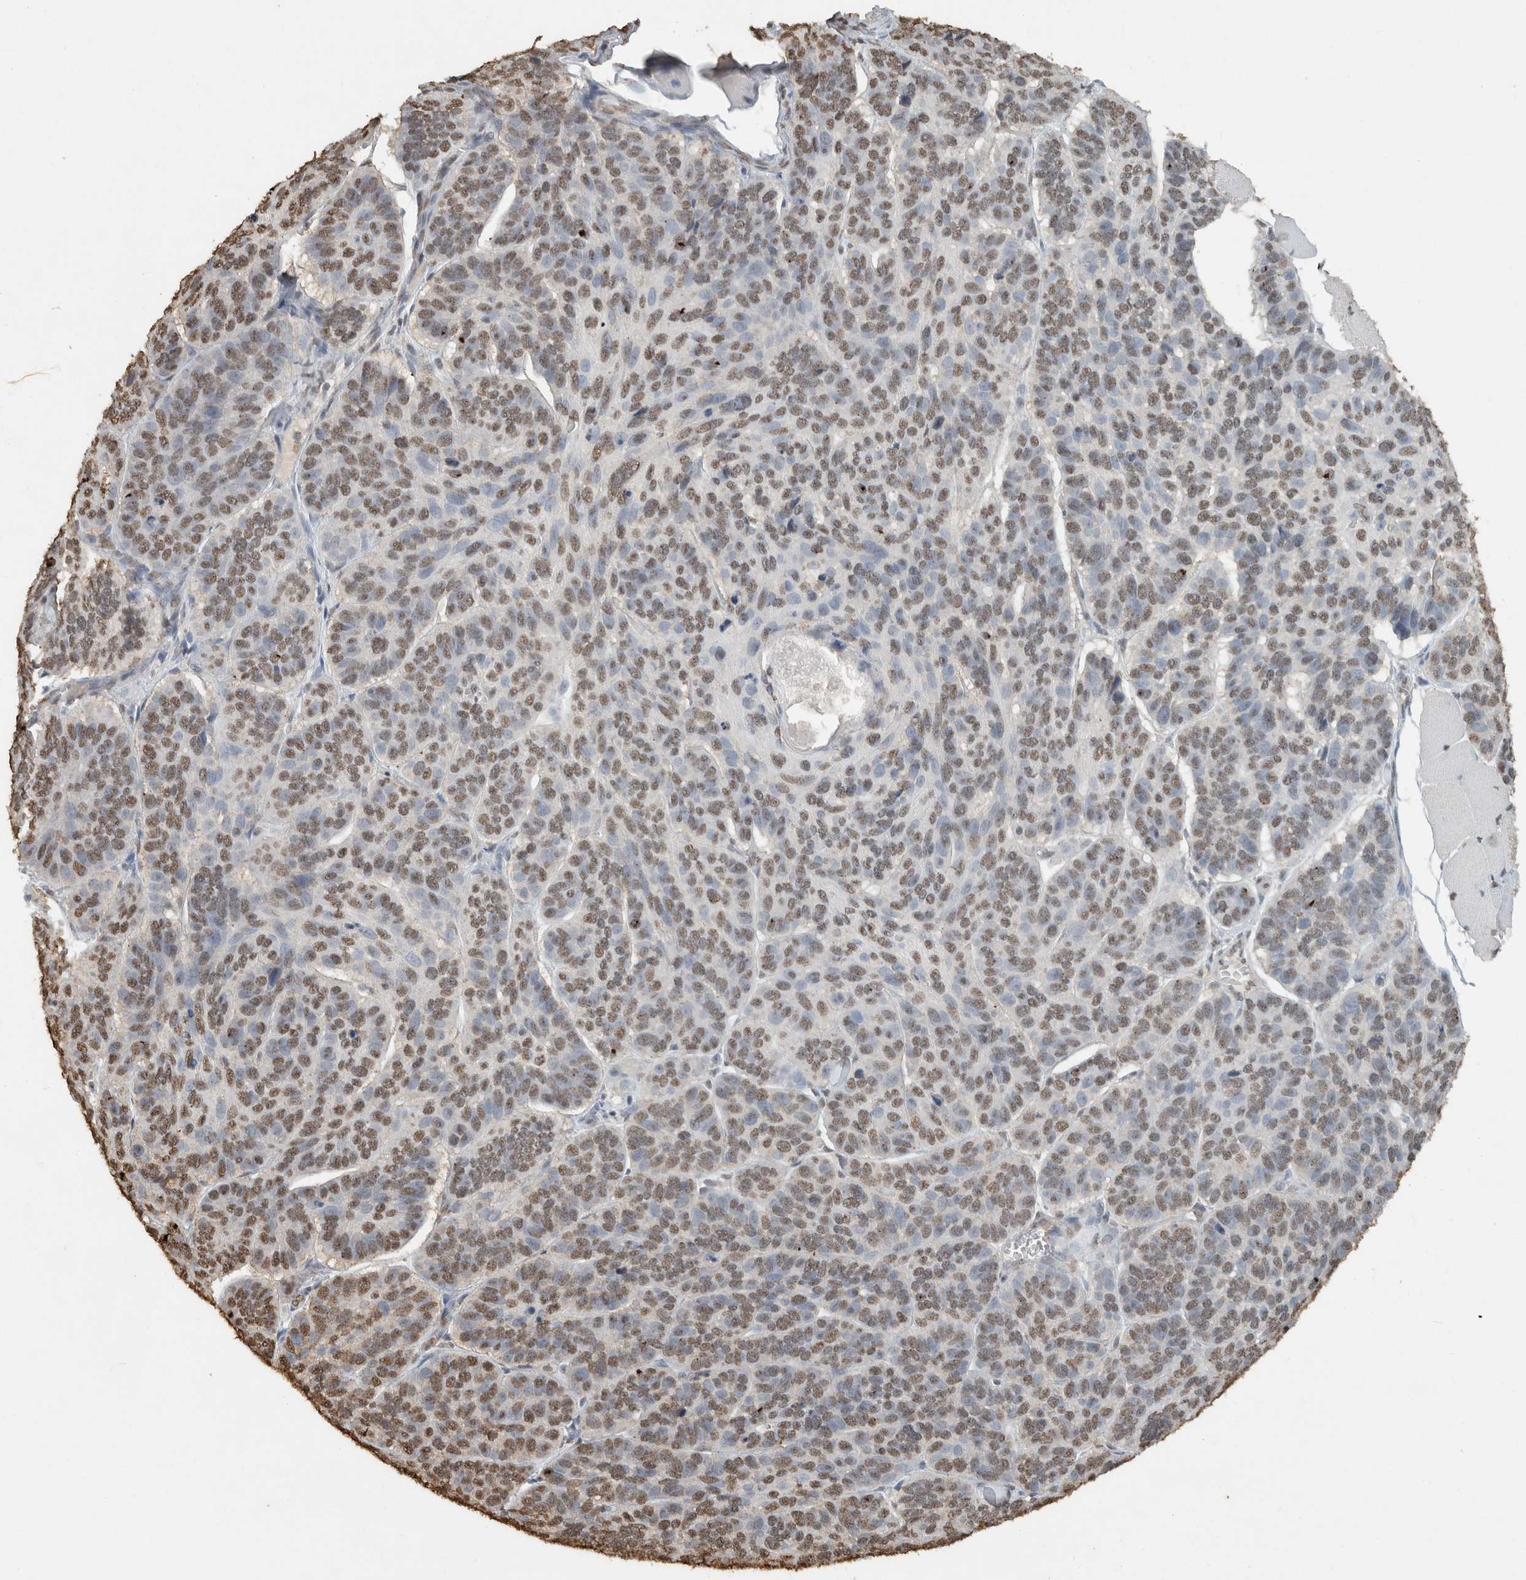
{"staining": {"intensity": "weak", "quantity": ">75%", "location": "nuclear"}, "tissue": "skin cancer", "cell_type": "Tumor cells", "image_type": "cancer", "snomed": [{"axis": "morphology", "description": "Basal cell carcinoma"}, {"axis": "topography", "description": "Skin"}], "caption": "IHC (DAB) staining of human skin cancer reveals weak nuclear protein positivity in approximately >75% of tumor cells.", "gene": "HAND2", "patient": {"sex": "male", "age": 62}}